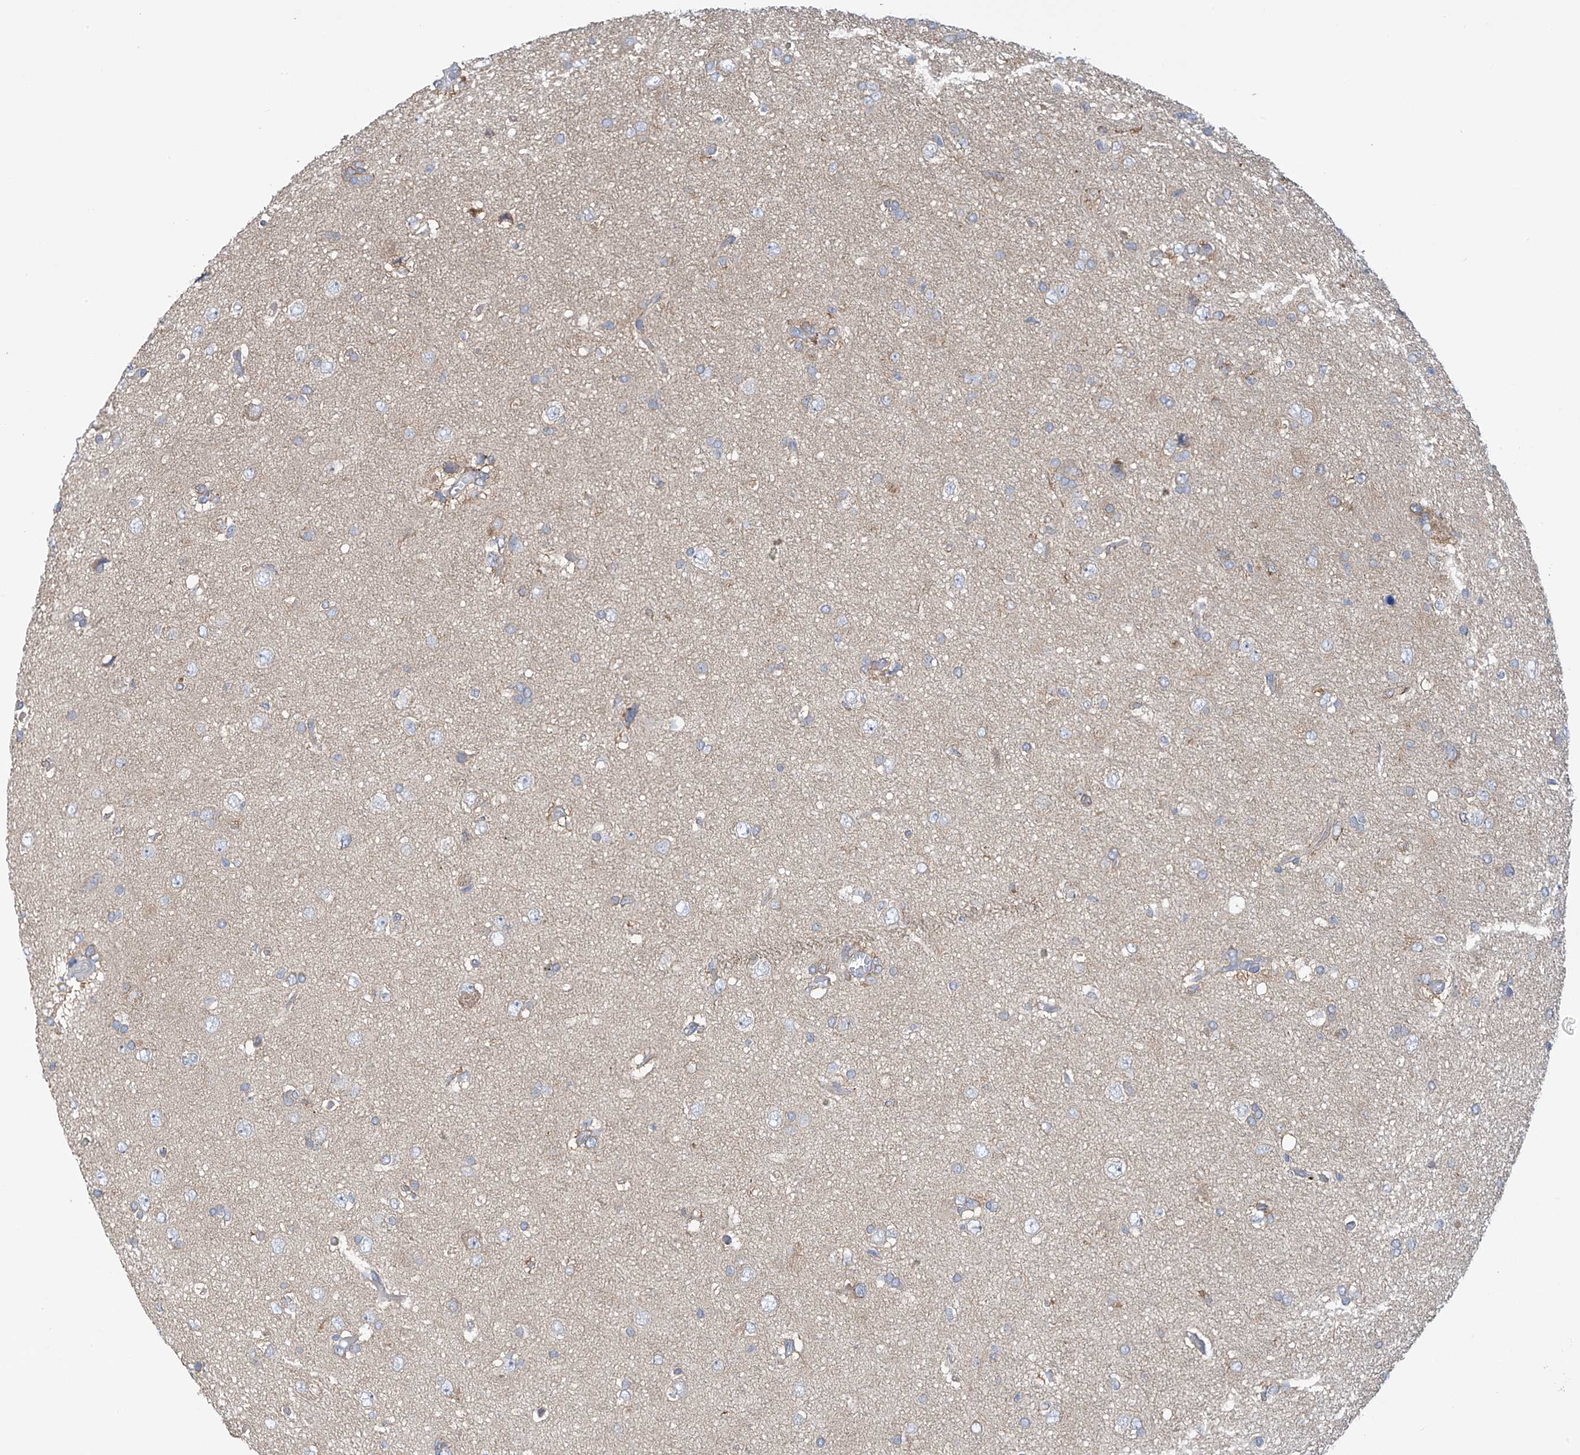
{"staining": {"intensity": "negative", "quantity": "none", "location": "none"}, "tissue": "glioma", "cell_type": "Tumor cells", "image_type": "cancer", "snomed": [{"axis": "morphology", "description": "Glioma, malignant, High grade"}, {"axis": "topography", "description": "Brain"}], "caption": "DAB (3,3'-diaminobenzidine) immunohistochemical staining of high-grade glioma (malignant) shows no significant staining in tumor cells.", "gene": "REPS1", "patient": {"sex": "female", "age": 59}}